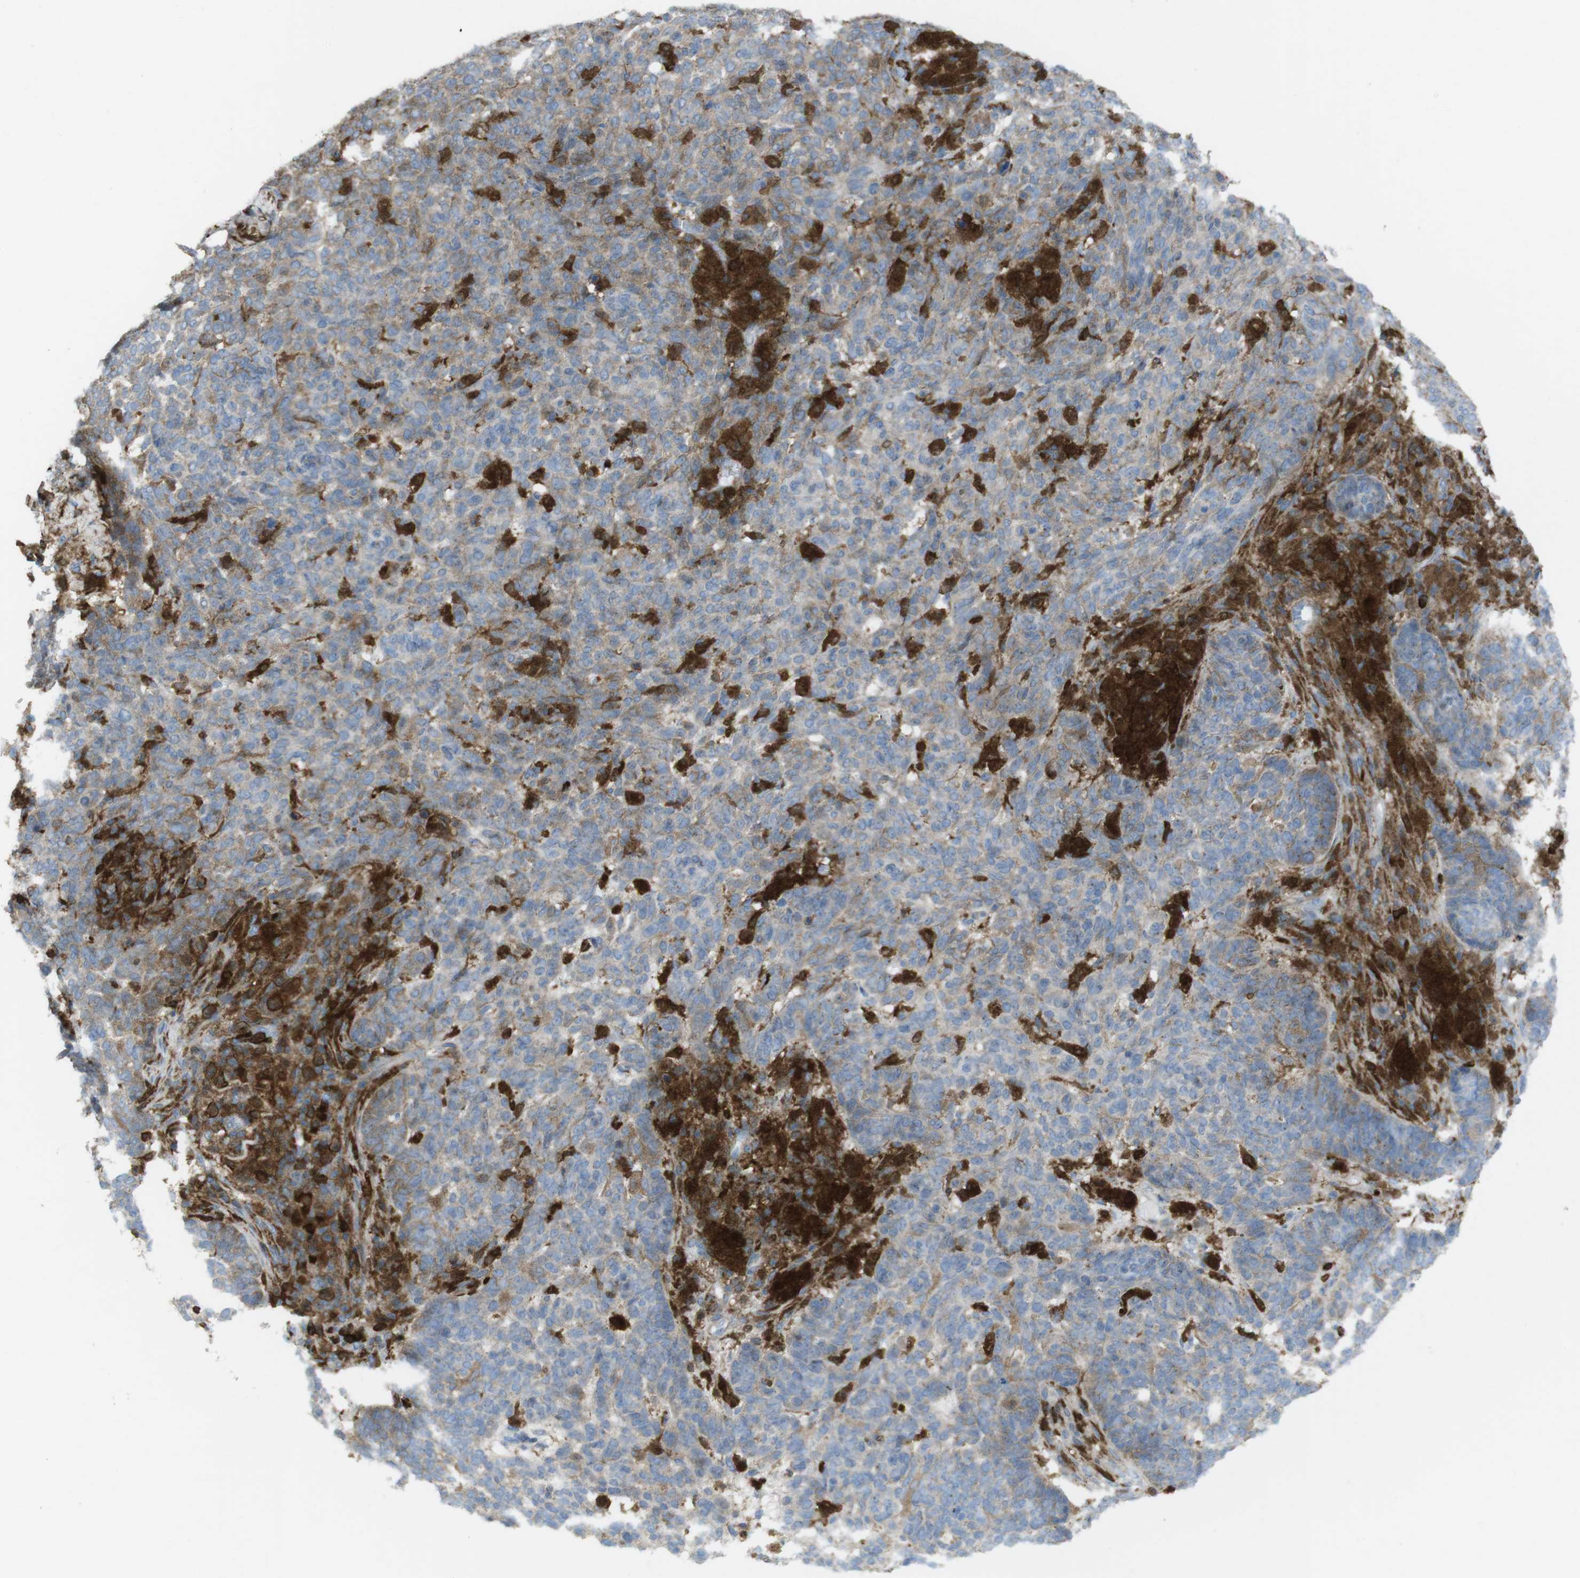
{"staining": {"intensity": "moderate", "quantity": "<25%", "location": "cytoplasmic/membranous"}, "tissue": "skin cancer", "cell_type": "Tumor cells", "image_type": "cancer", "snomed": [{"axis": "morphology", "description": "Basal cell carcinoma"}, {"axis": "topography", "description": "Skin"}], "caption": "The histopathology image shows a brown stain indicating the presence of a protein in the cytoplasmic/membranous of tumor cells in basal cell carcinoma (skin).", "gene": "PRKCD", "patient": {"sex": "male", "age": 85}}